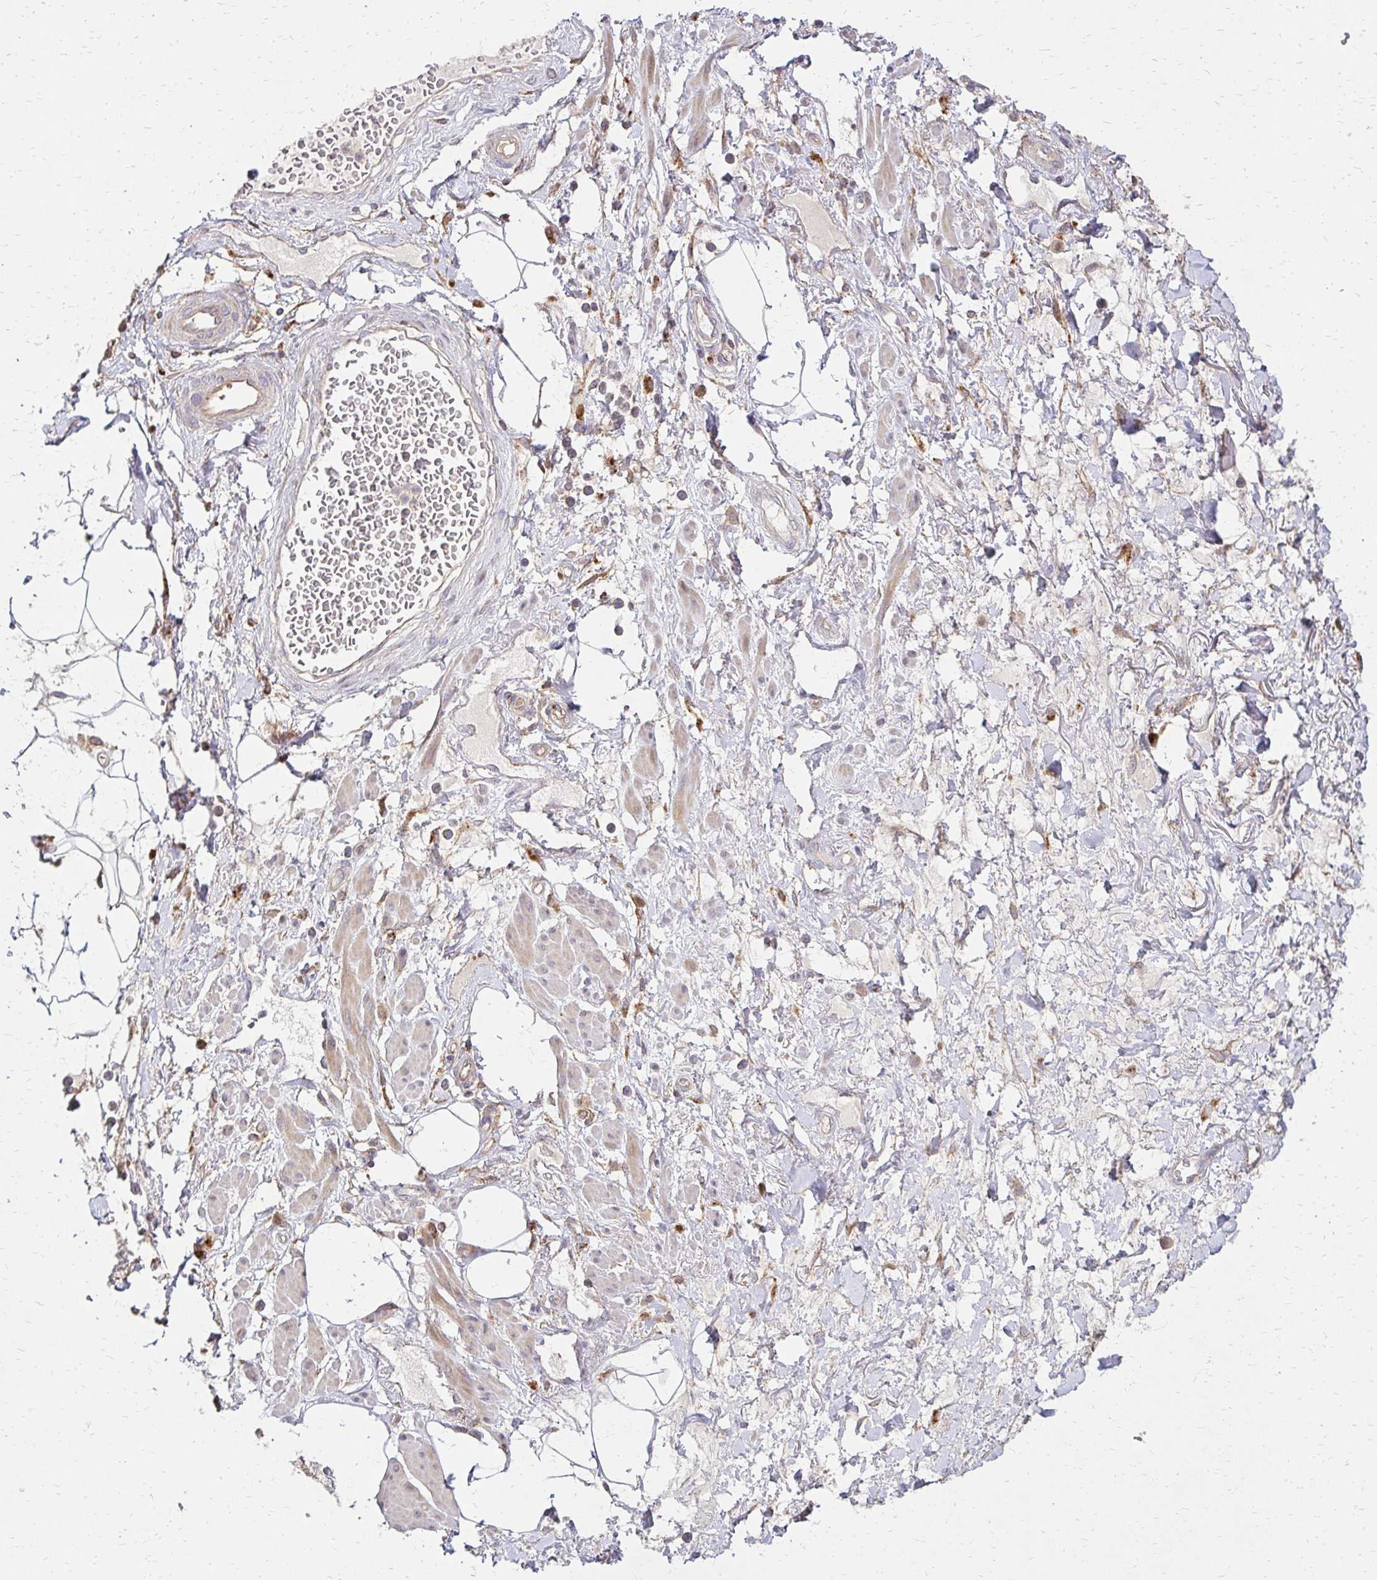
{"staining": {"intensity": "negative", "quantity": "none", "location": "none"}, "tissue": "adipose tissue", "cell_type": "Adipocytes", "image_type": "normal", "snomed": [{"axis": "morphology", "description": "Normal tissue, NOS"}, {"axis": "topography", "description": "Vagina"}, {"axis": "topography", "description": "Peripheral nerve tissue"}], "caption": "This is a photomicrograph of immunohistochemistry (IHC) staining of normal adipose tissue, which shows no expression in adipocytes. (DAB immunohistochemistry (IHC), high magnification).", "gene": "IDUA", "patient": {"sex": "female", "age": 71}}